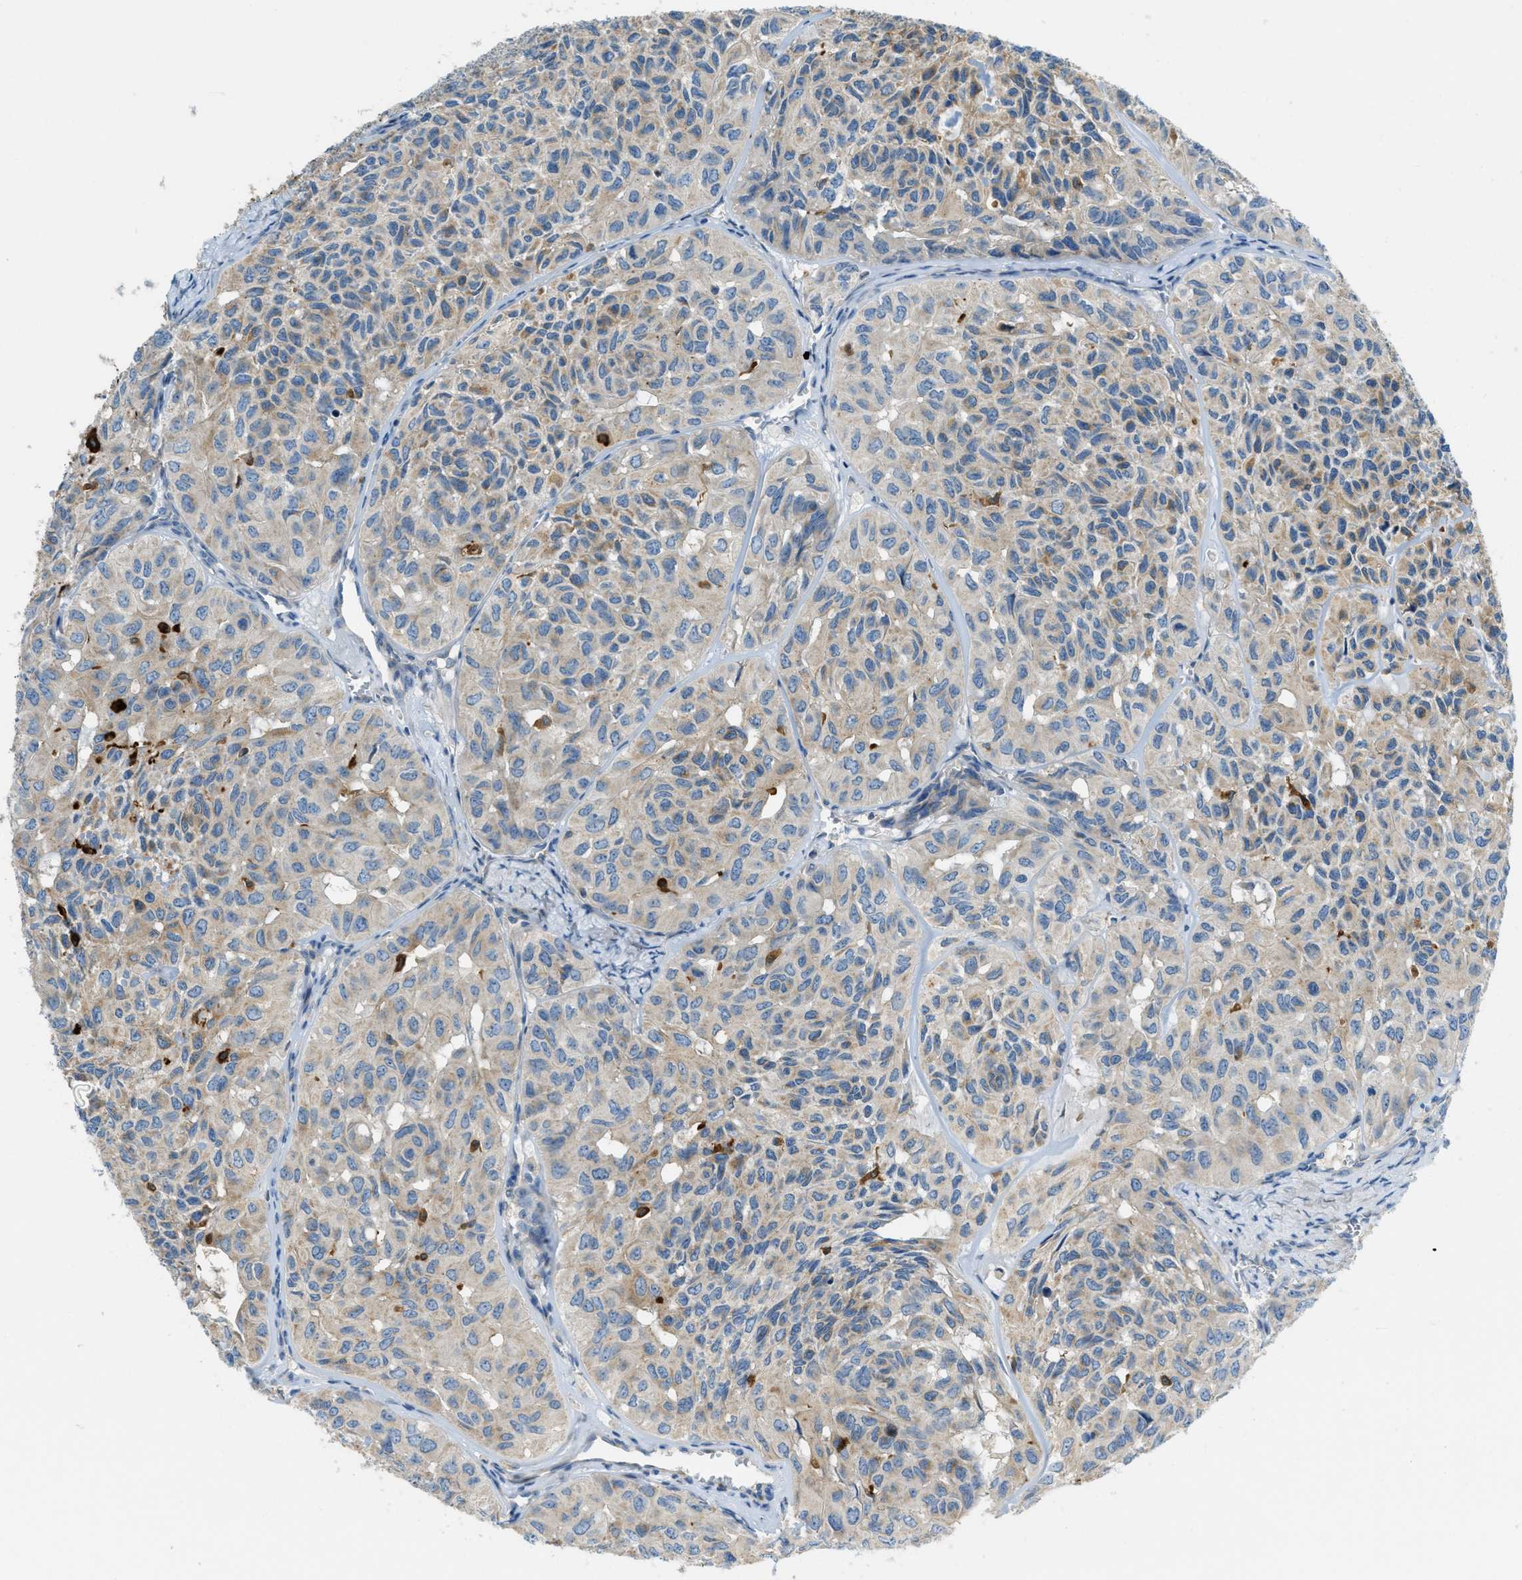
{"staining": {"intensity": "weak", "quantity": ">75%", "location": "cytoplasmic/membranous"}, "tissue": "head and neck cancer", "cell_type": "Tumor cells", "image_type": "cancer", "snomed": [{"axis": "morphology", "description": "Adenocarcinoma, NOS"}, {"axis": "topography", "description": "Salivary gland, NOS"}, {"axis": "topography", "description": "Head-Neck"}], "caption": "An image of human adenocarcinoma (head and neck) stained for a protein demonstrates weak cytoplasmic/membranous brown staining in tumor cells.", "gene": "RFFL", "patient": {"sex": "female", "age": 76}}